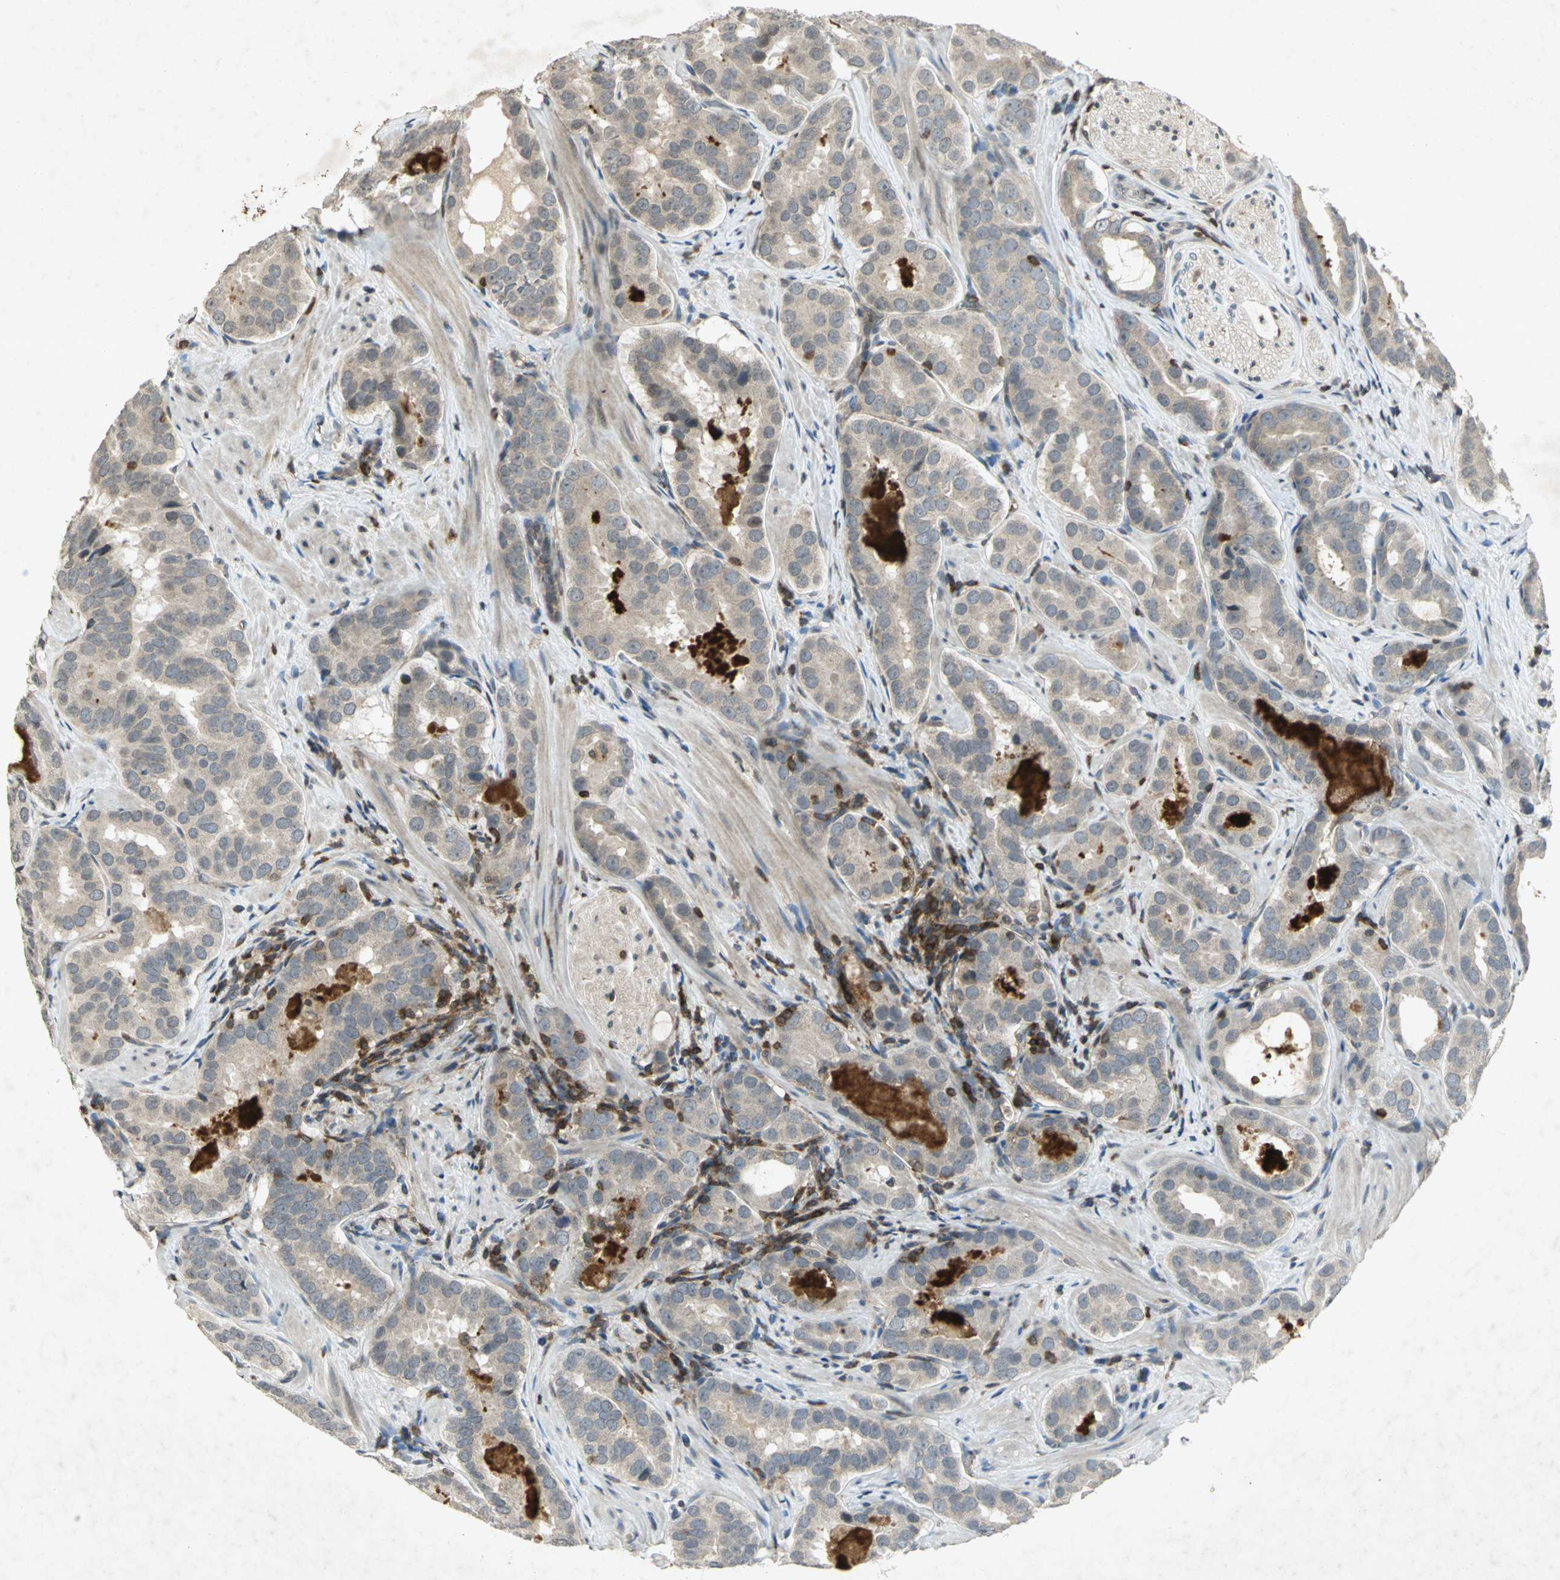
{"staining": {"intensity": "negative", "quantity": "none", "location": "none"}, "tissue": "prostate cancer", "cell_type": "Tumor cells", "image_type": "cancer", "snomed": [{"axis": "morphology", "description": "Adenocarcinoma, Low grade"}, {"axis": "topography", "description": "Prostate"}], "caption": "Tumor cells are negative for brown protein staining in prostate cancer.", "gene": "IL16", "patient": {"sex": "male", "age": 59}}